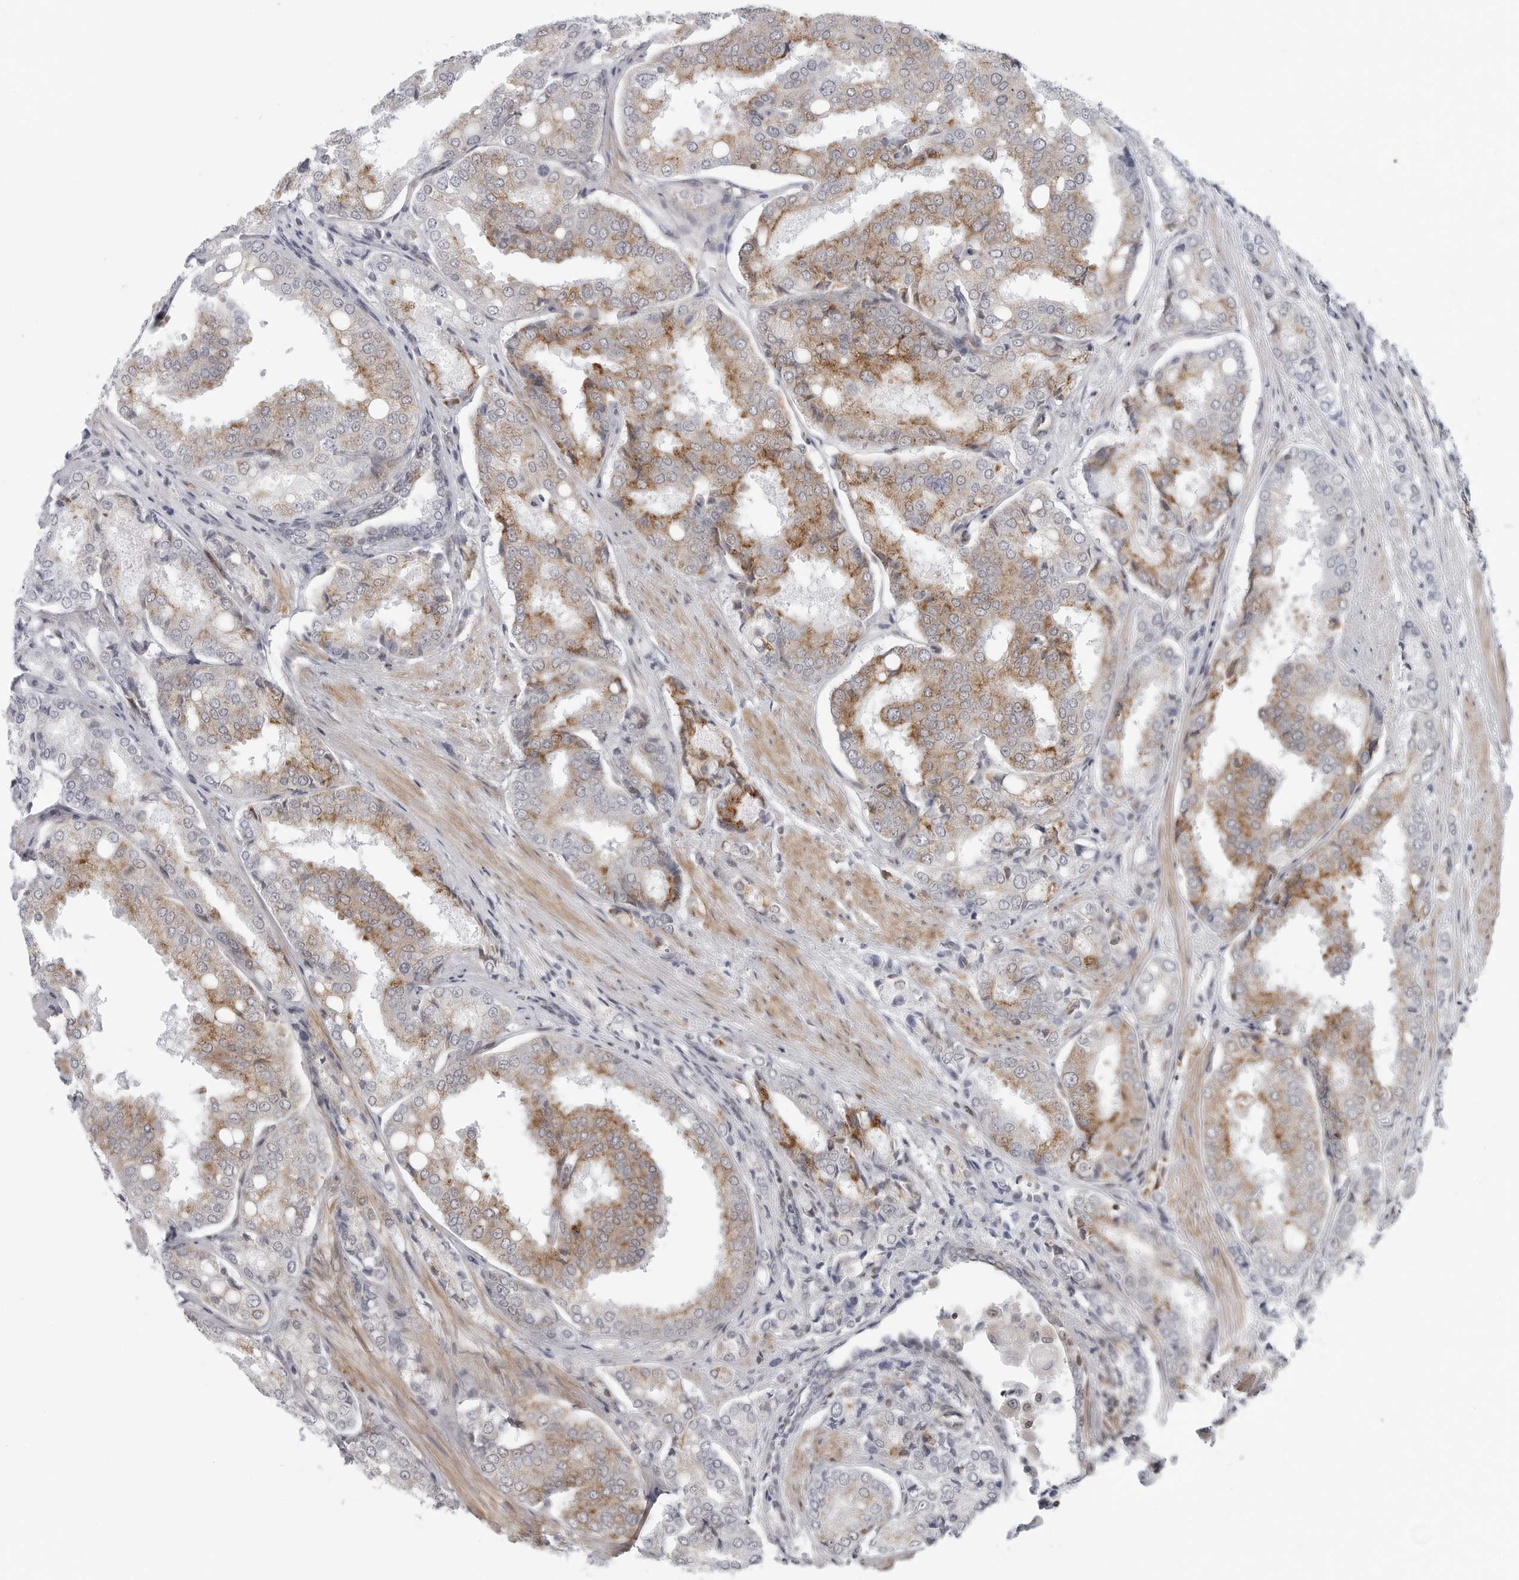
{"staining": {"intensity": "moderate", "quantity": "25%-75%", "location": "cytoplasmic/membranous"}, "tissue": "prostate cancer", "cell_type": "Tumor cells", "image_type": "cancer", "snomed": [{"axis": "morphology", "description": "Adenocarcinoma, High grade"}, {"axis": "topography", "description": "Prostate"}], "caption": "A high-resolution photomicrograph shows immunohistochemistry (IHC) staining of prostate cancer, which reveals moderate cytoplasmic/membranous staining in approximately 25%-75% of tumor cells. The protein of interest is stained brown, and the nuclei are stained in blue (DAB (3,3'-diaminobenzidine) IHC with brightfield microscopy, high magnification).", "gene": "FAM135B", "patient": {"sex": "male", "age": 50}}